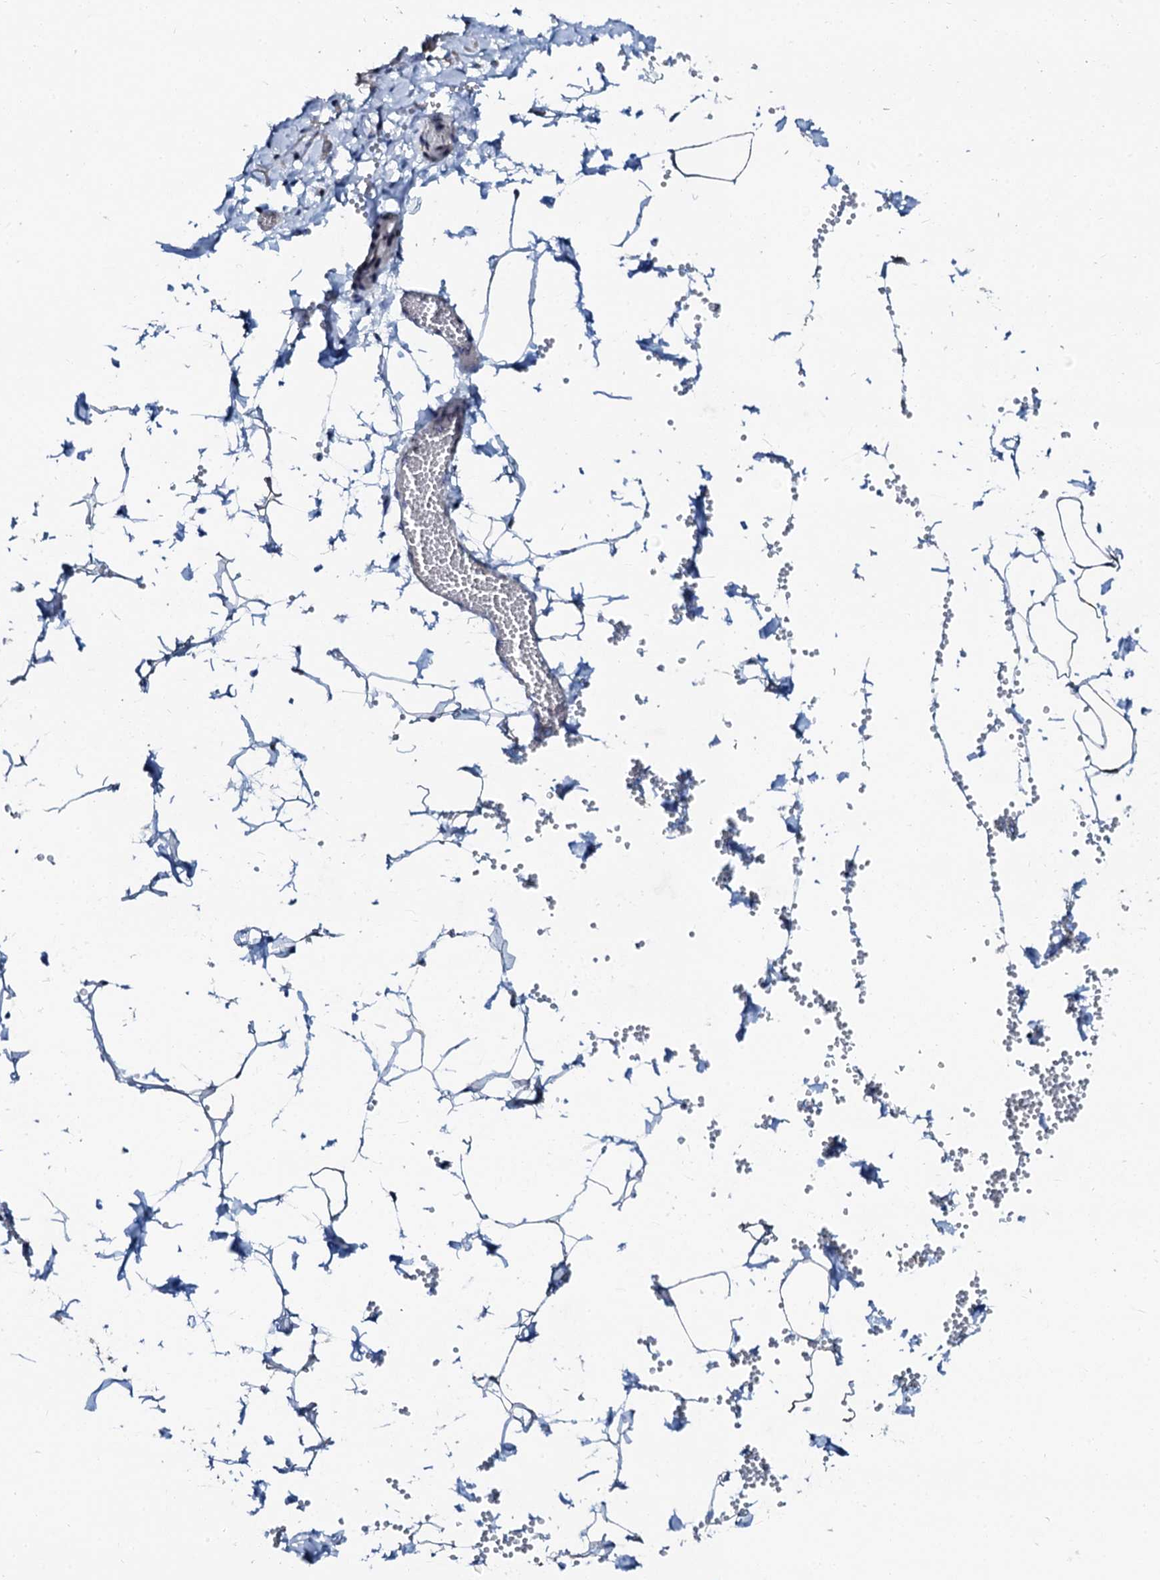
{"staining": {"intensity": "strong", "quantity": ">75%", "location": "nuclear"}, "tissue": "adipose tissue", "cell_type": "Adipocytes", "image_type": "normal", "snomed": [{"axis": "morphology", "description": "Normal tissue, NOS"}, {"axis": "topography", "description": "Gallbladder"}, {"axis": "topography", "description": "Peripheral nerve tissue"}], "caption": "IHC photomicrograph of normal human adipose tissue stained for a protein (brown), which displays high levels of strong nuclear staining in approximately >75% of adipocytes.", "gene": "SLTM", "patient": {"sex": "male", "age": 38}}